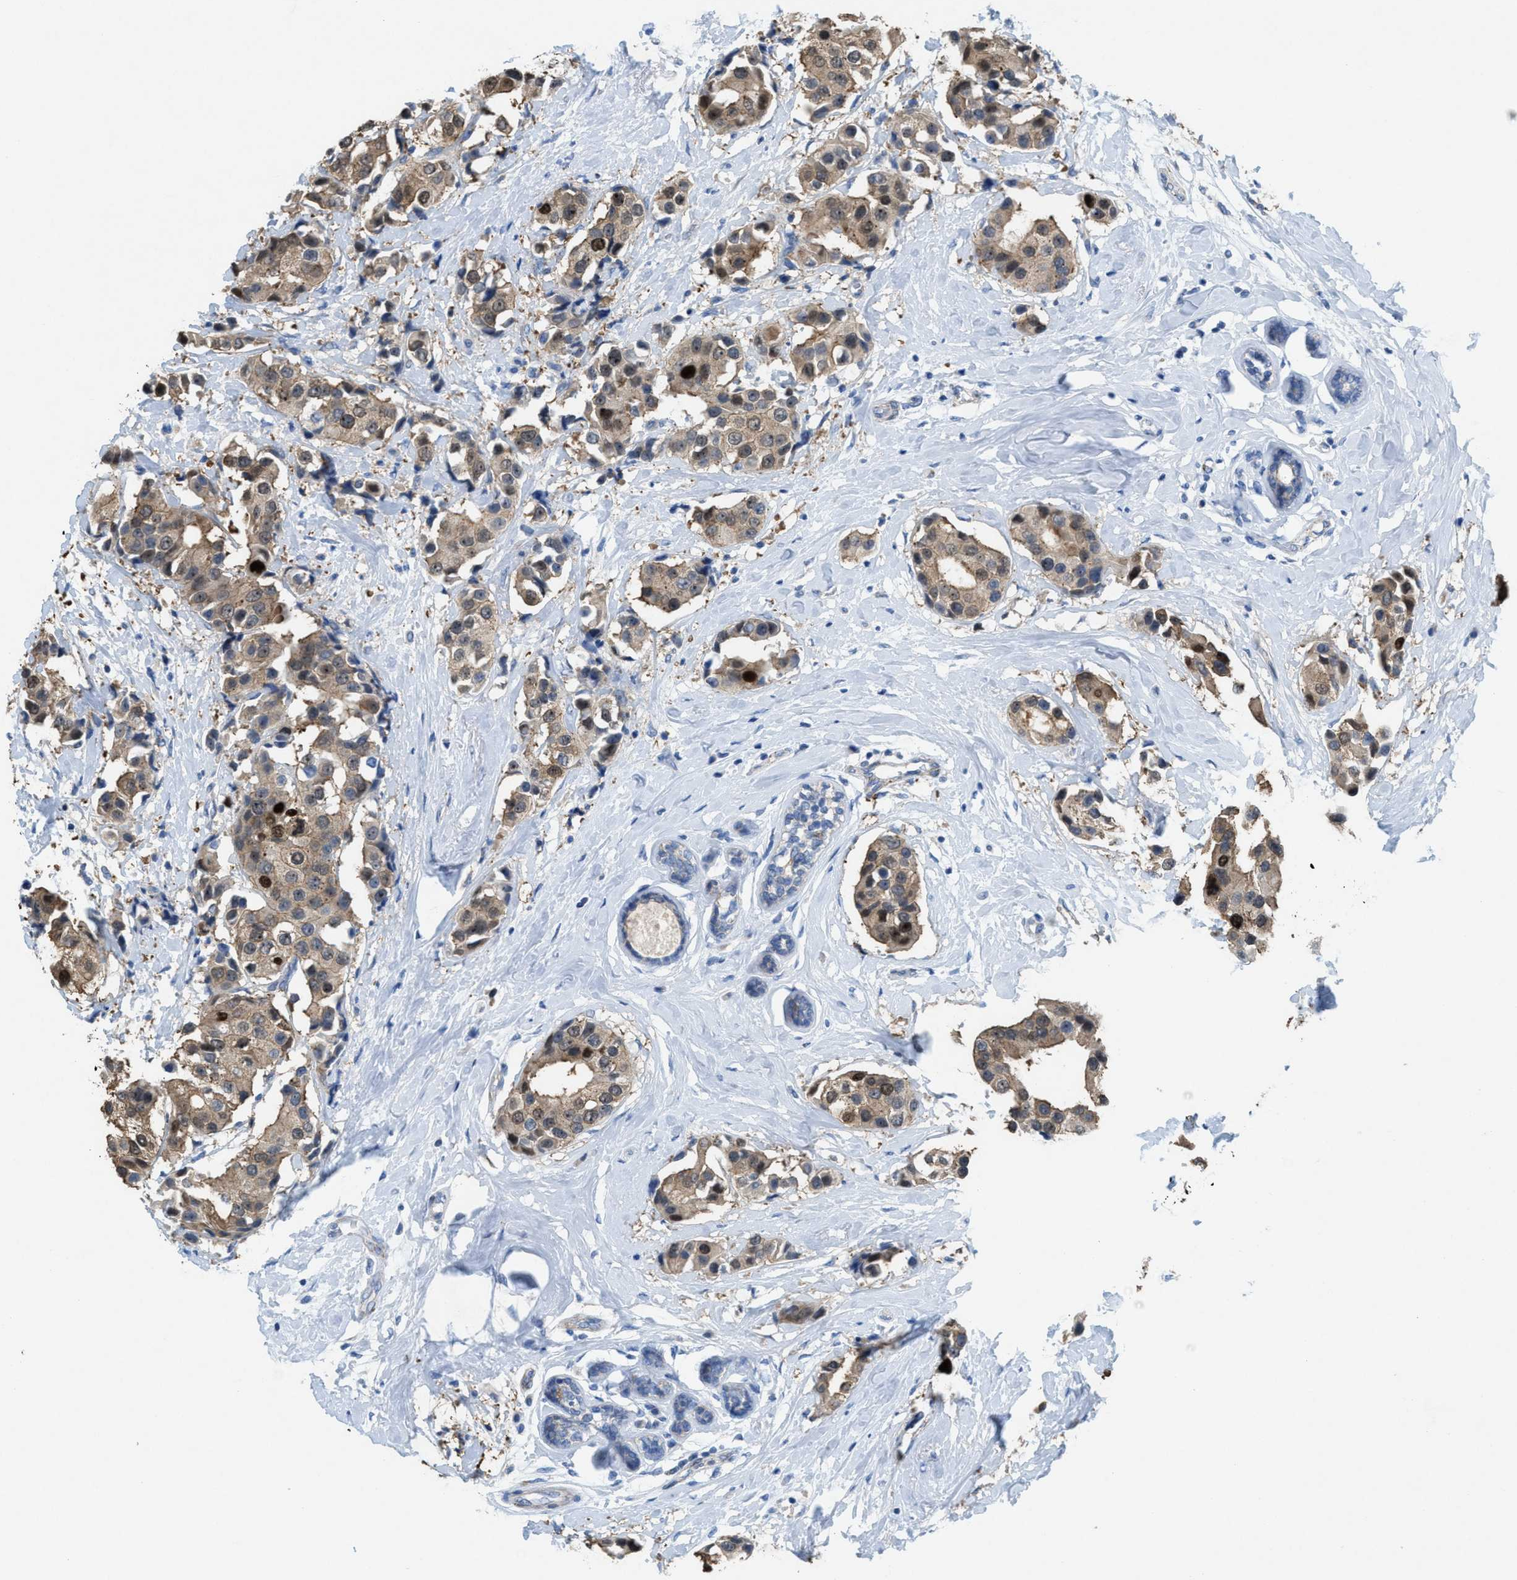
{"staining": {"intensity": "moderate", "quantity": ">75%", "location": "cytoplasmic/membranous,nuclear"}, "tissue": "breast cancer", "cell_type": "Tumor cells", "image_type": "cancer", "snomed": [{"axis": "morphology", "description": "Normal tissue, NOS"}, {"axis": "morphology", "description": "Duct carcinoma"}, {"axis": "topography", "description": "Breast"}], "caption": "Approximately >75% of tumor cells in human breast intraductal carcinoma display moderate cytoplasmic/membranous and nuclear protein staining as visualized by brown immunohistochemical staining.", "gene": "CMTM1", "patient": {"sex": "female", "age": 39}}